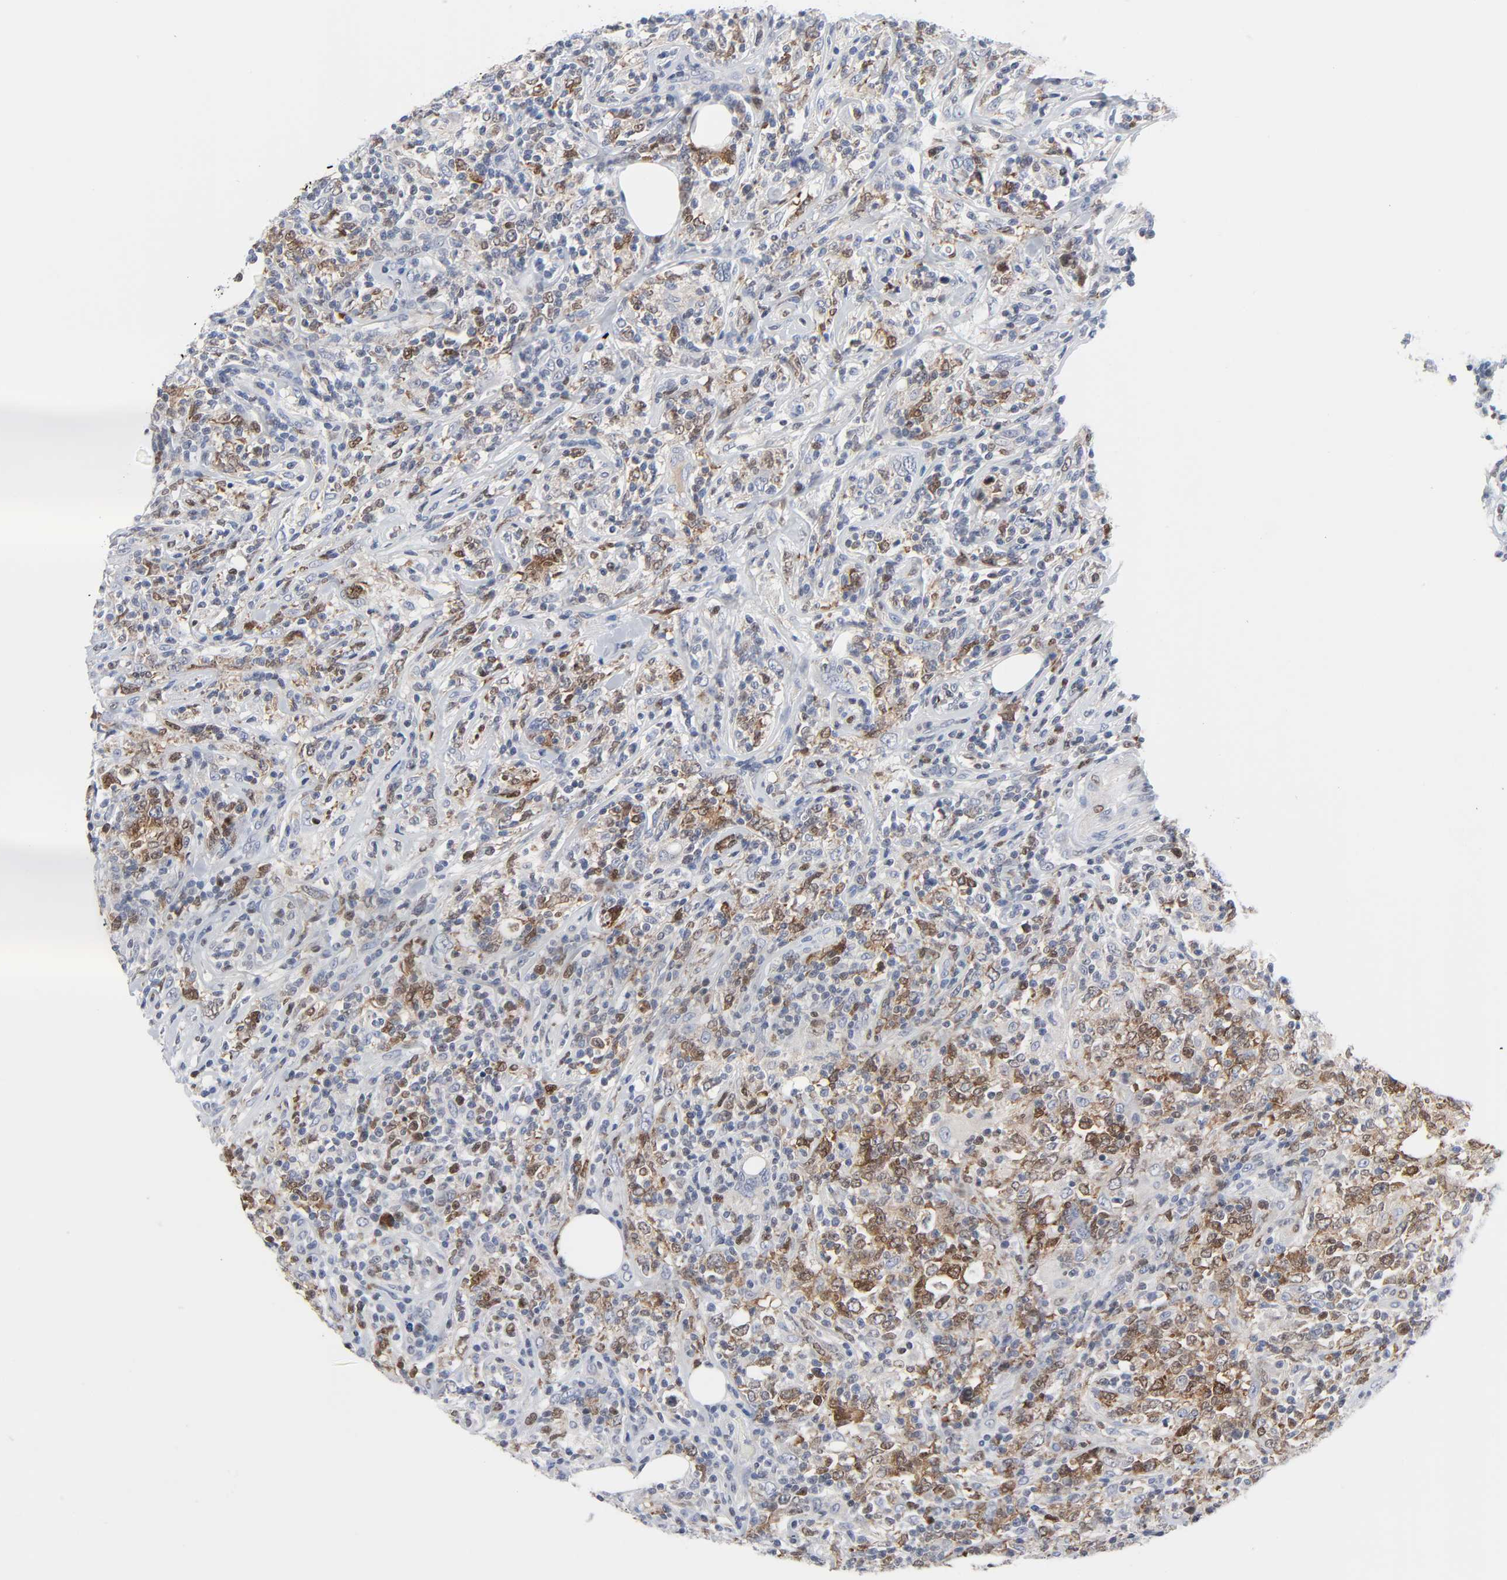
{"staining": {"intensity": "moderate", "quantity": "<25%", "location": "cytoplasmic/membranous,nuclear"}, "tissue": "lymphoma", "cell_type": "Tumor cells", "image_type": "cancer", "snomed": [{"axis": "morphology", "description": "Malignant lymphoma, non-Hodgkin's type, High grade"}, {"axis": "topography", "description": "Lymph node"}], "caption": "Approximately <25% of tumor cells in high-grade malignant lymphoma, non-Hodgkin's type demonstrate moderate cytoplasmic/membranous and nuclear protein positivity as visualized by brown immunohistochemical staining.", "gene": "WEE1", "patient": {"sex": "female", "age": 84}}